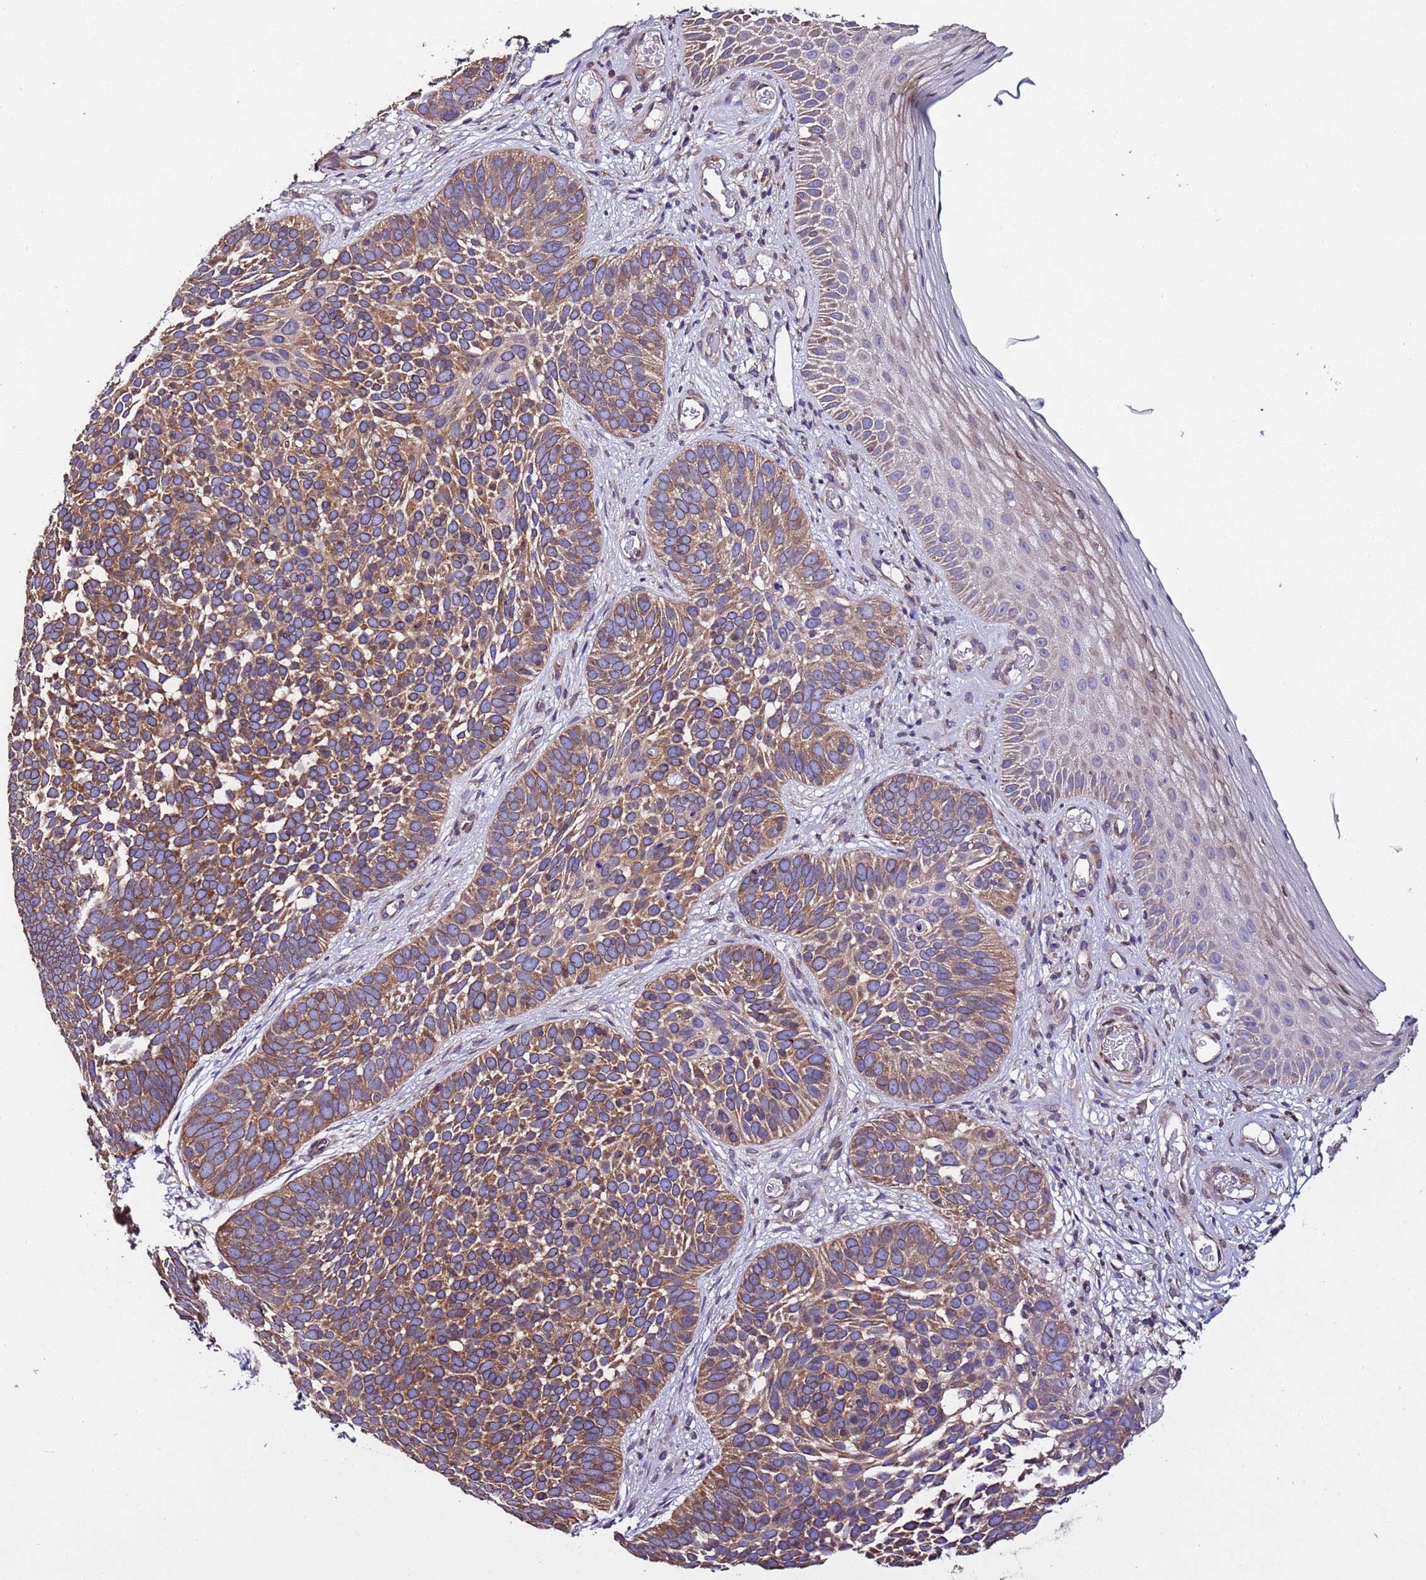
{"staining": {"intensity": "moderate", "quantity": ">75%", "location": "cytoplasmic/membranous"}, "tissue": "skin cancer", "cell_type": "Tumor cells", "image_type": "cancer", "snomed": [{"axis": "morphology", "description": "Basal cell carcinoma"}, {"axis": "topography", "description": "Skin"}], "caption": "Skin cancer stained with a brown dye displays moderate cytoplasmic/membranous positive expression in approximately >75% of tumor cells.", "gene": "SLC41A3", "patient": {"sex": "male", "age": 89}}